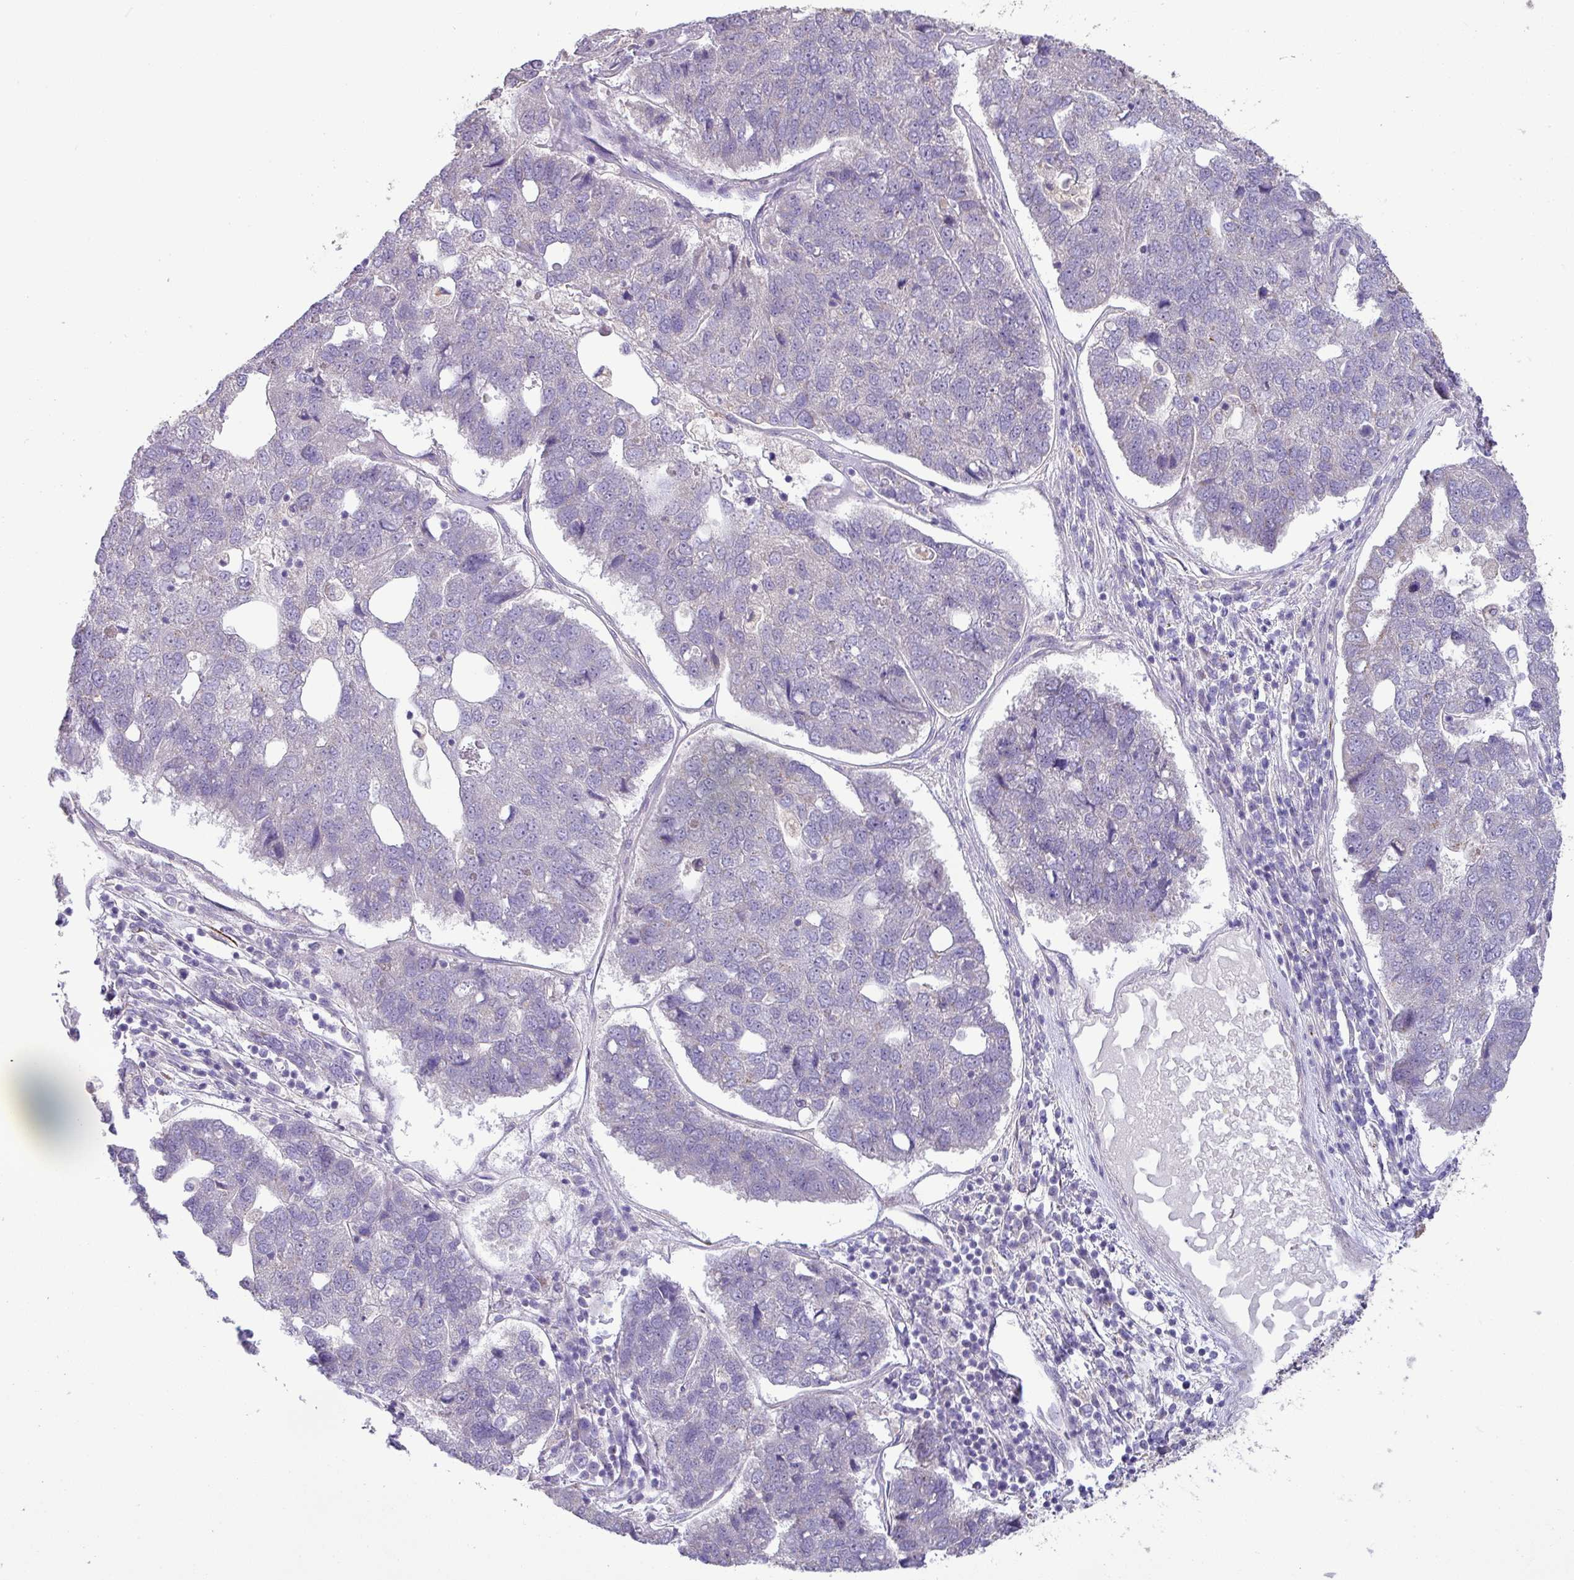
{"staining": {"intensity": "negative", "quantity": "none", "location": "none"}, "tissue": "pancreatic cancer", "cell_type": "Tumor cells", "image_type": "cancer", "snomed": [{"axis": "morphology", "description": "Adenocarcinoma, NOS"}, {"axis": "topography", "description": "Pancreas"}], "caption": "An immunohistochemistry (IHC) photomicrograph of pancreatic adenocarcinoma is shown. There is no staining in tumor cells of pancreatic adenocarcinoma.", "gene": "GALNT12", "patient": {"sex": "female", "age": 61}}